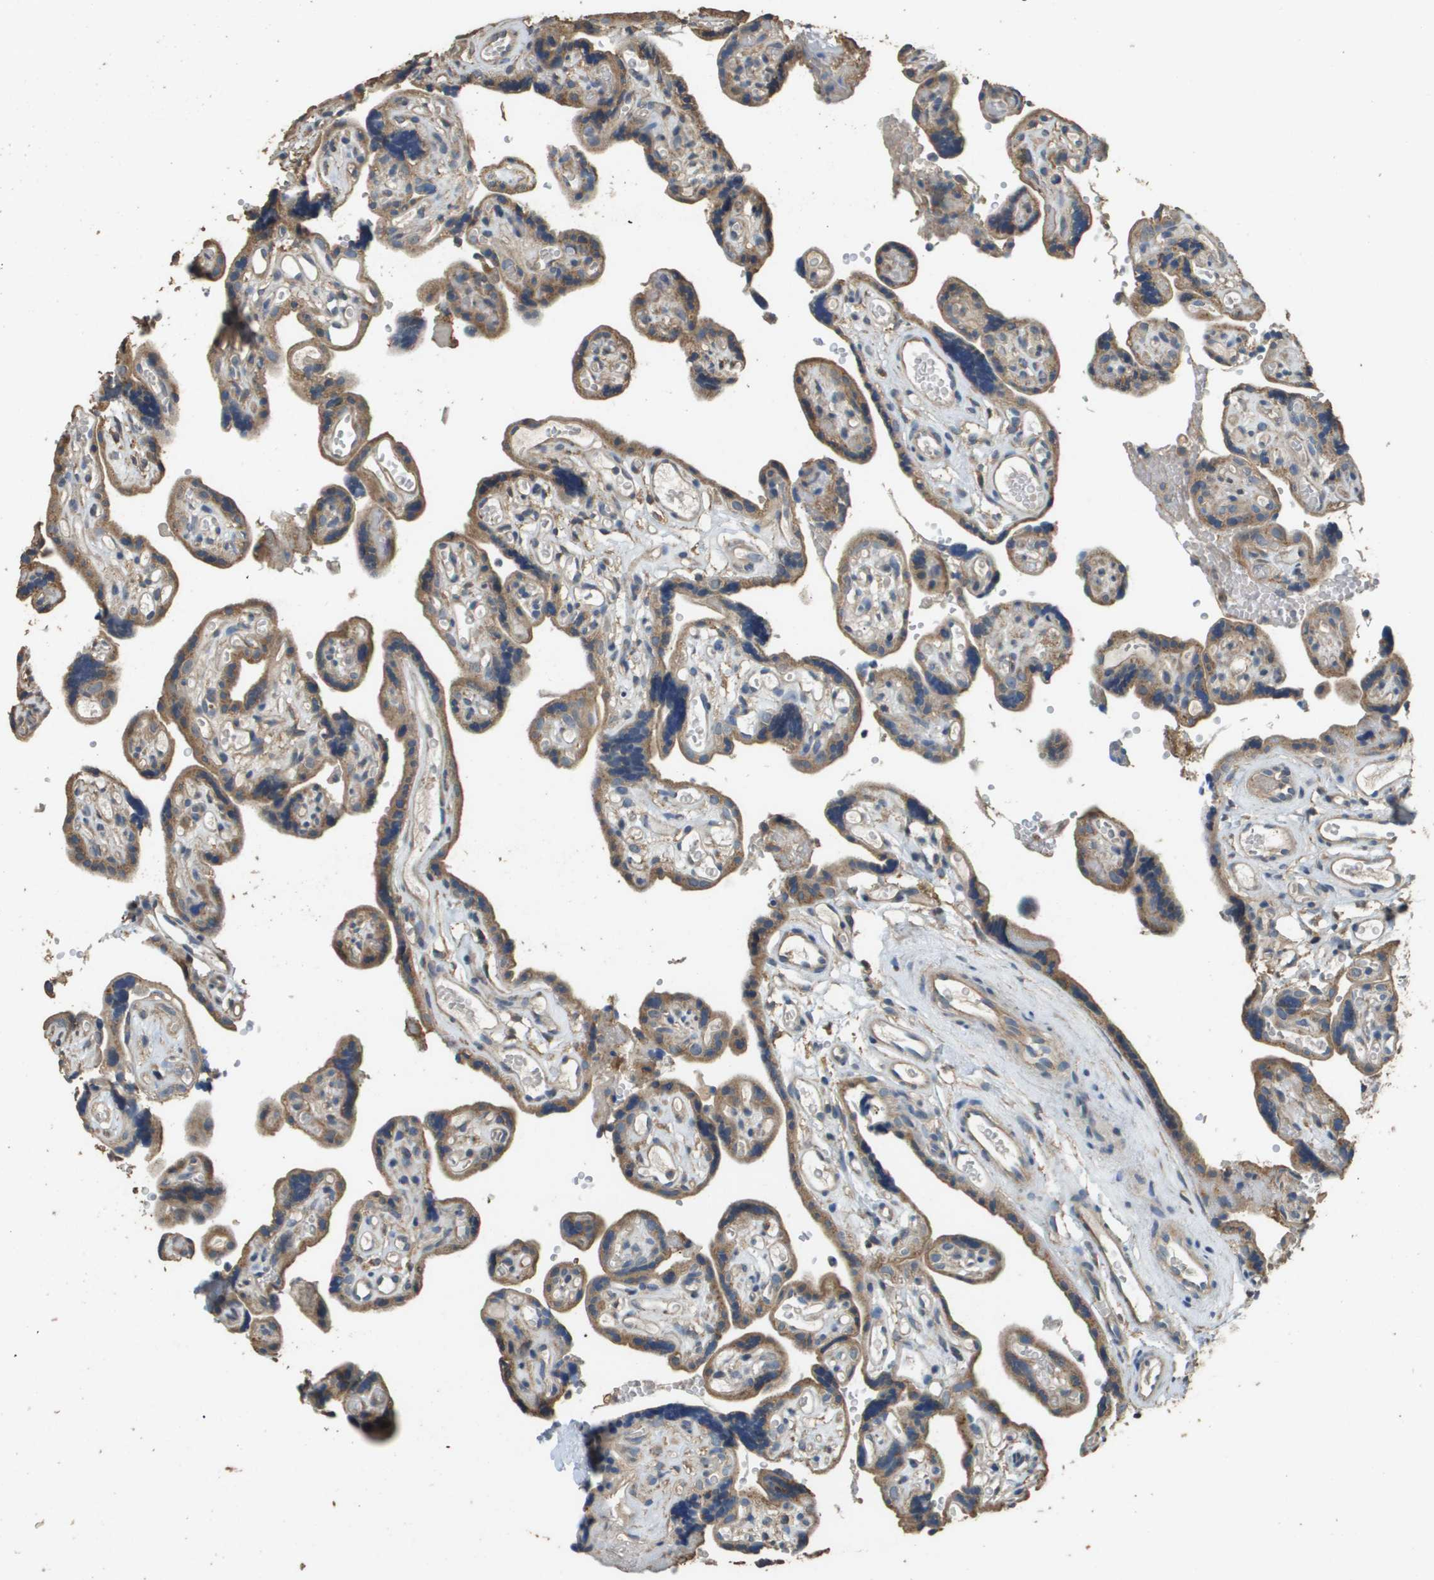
{"staining": {"intensity": "moderate", "quantity": ">75%", "location": "cytoplasmic/membranous"}, "tissue": "placenta", "cell_type": "Decidual cells", "image_type": "normal", "snomed": [{"axis": "morphology", "description": "Normal tissue, NOS"}, {"axis": "topography", "description": "Placenta"}], "caption": "Protein expression analysis of unremarkable placenta reveals moderate cytoplasmic/membranous expression in approximately >75% of decidual cells.", "gene": "RAB6B", "patient": {"sex": "female", "age": 30}}